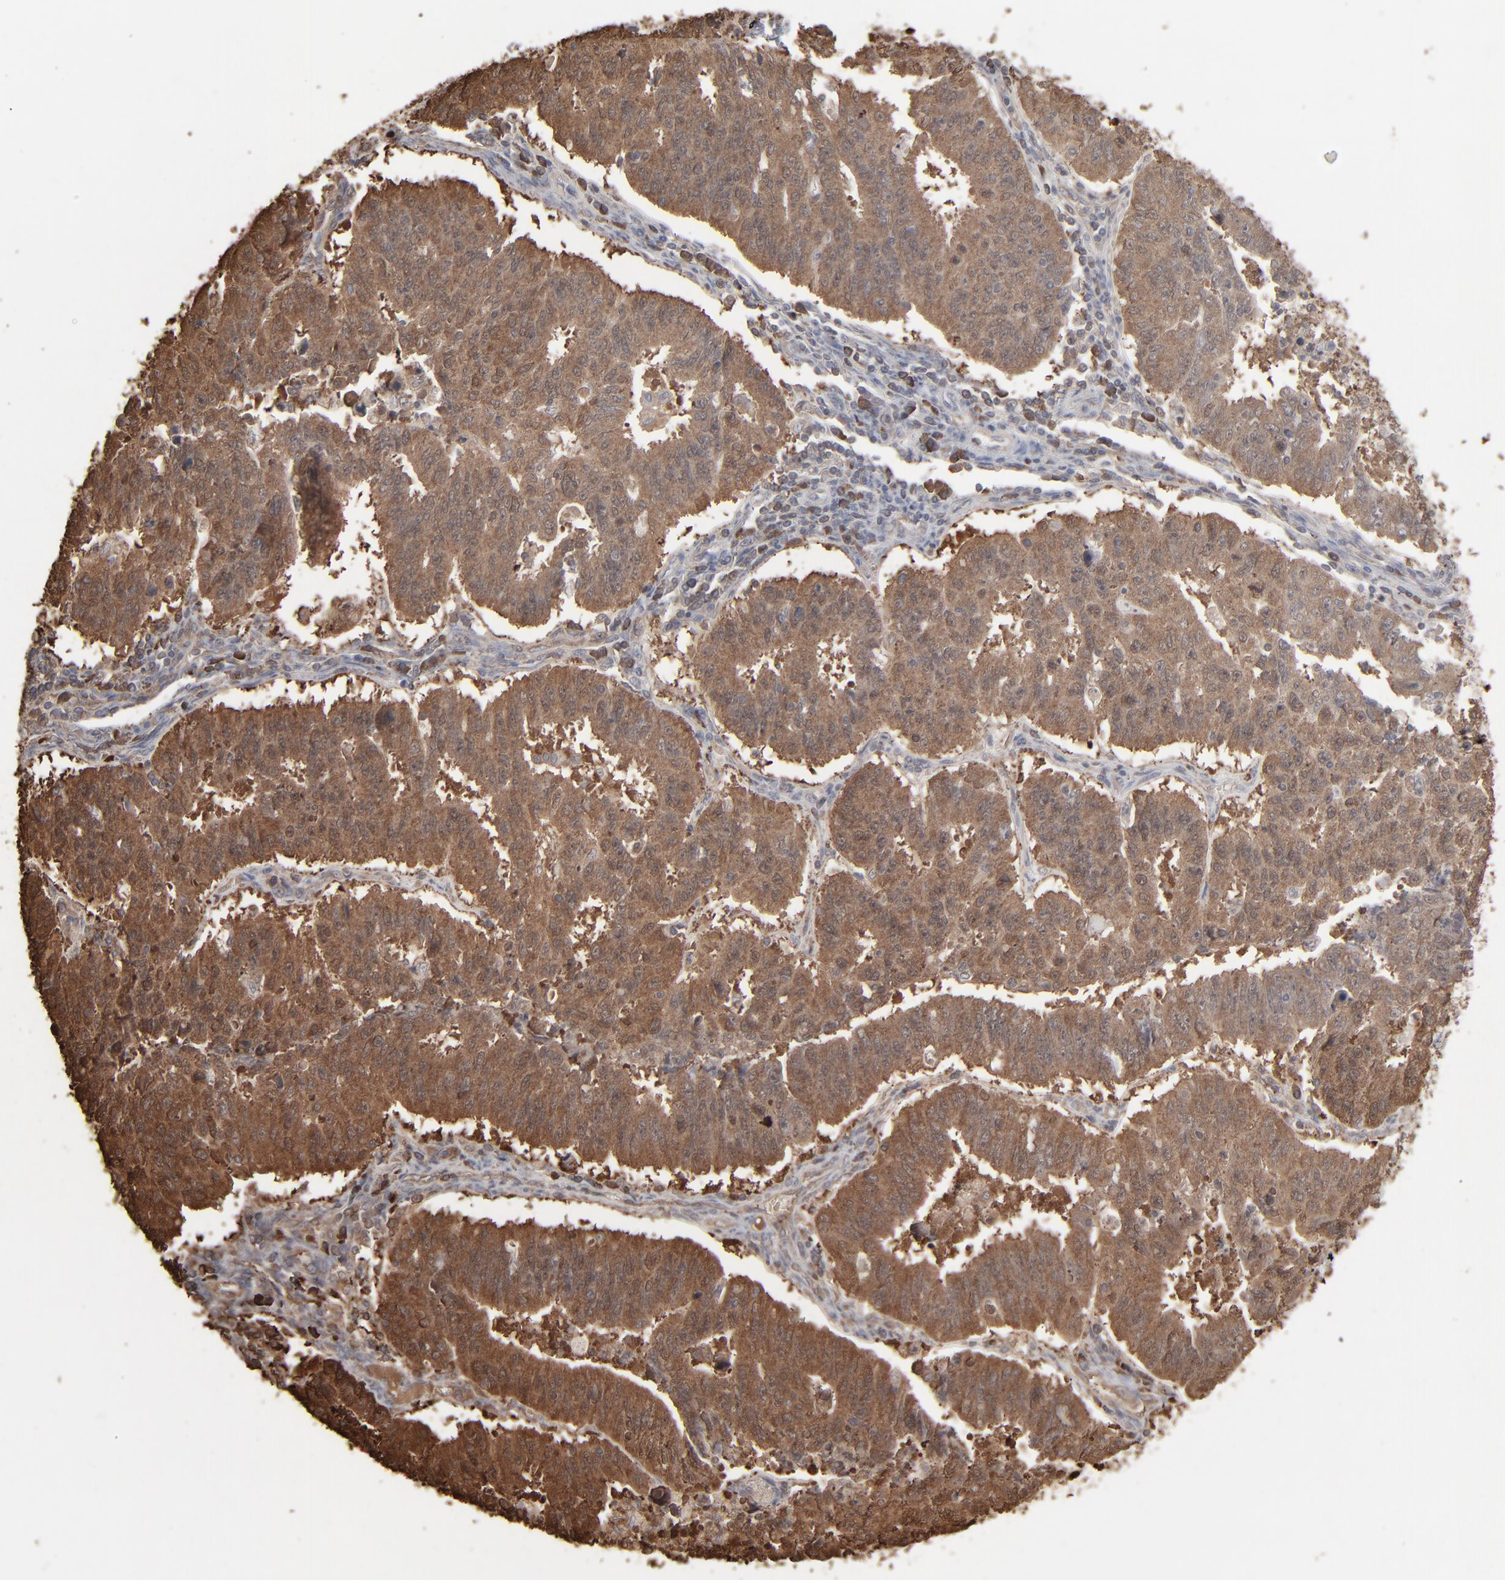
{"staining": {"intensity": "strong", "quantity": ">75%", "location": "cytoplasmic/membranous"}, "tissue": "endometrial cancer", "cell_type": "Tumor cells", "image_type": "cancer", "snomed": [{"axis": "morphology", "description": "Adenocarcinoma, NOS"}, {"axis": "topography", "description": "Endometrium"}], "caption": "Immunohistochemistry image of neoplastic tissue: endometrial adenocarcinoma stained using IHC shows high levels of strong protein expression localized specifically in the cytoplasmic/membranous of tumor cells, appearing as a cytoplasmic/membranous brown color.", "gene": "NME1-NME2", "patient": {"sex": "female", "age": 42}}